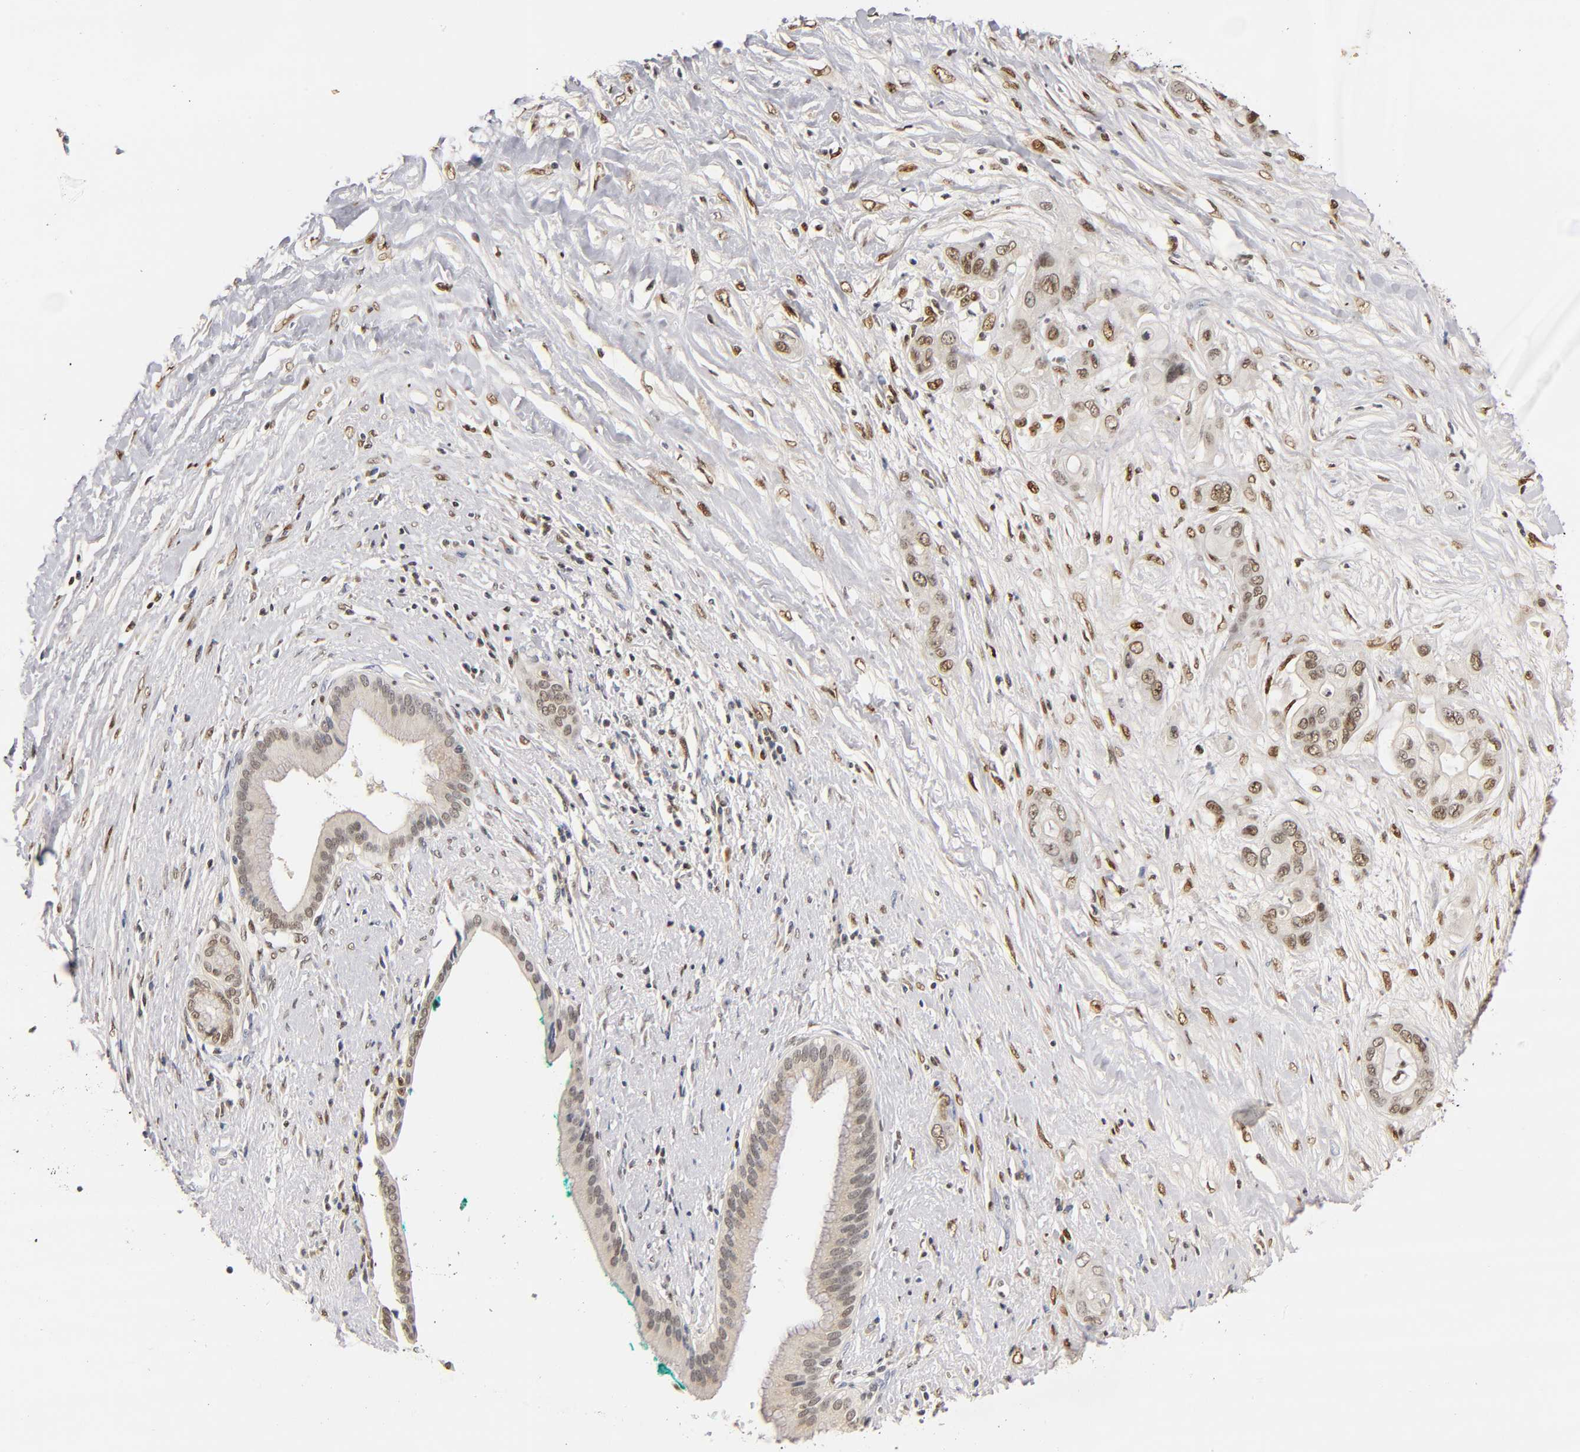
{"staining": {"intensity": "moderate", "quantity": ">75%", "location": "nuclear"}, "tissue": "pancreatic cancer", "cell_type": "Tumor cells", "image_type": "cancer", "snomed": [{"axis": "morphology", "description": "Adenocarcinoma, NOS"}, {"axis": "topography", "description": "Pancreas"}], "caption": "The image demonstrates staining of pancreatic cancer, revealing moderate nuclear protein staining (brown color) within tumor cells.", "gene": "RUNX1", "patient": {"sex": "female", "age": 59}}